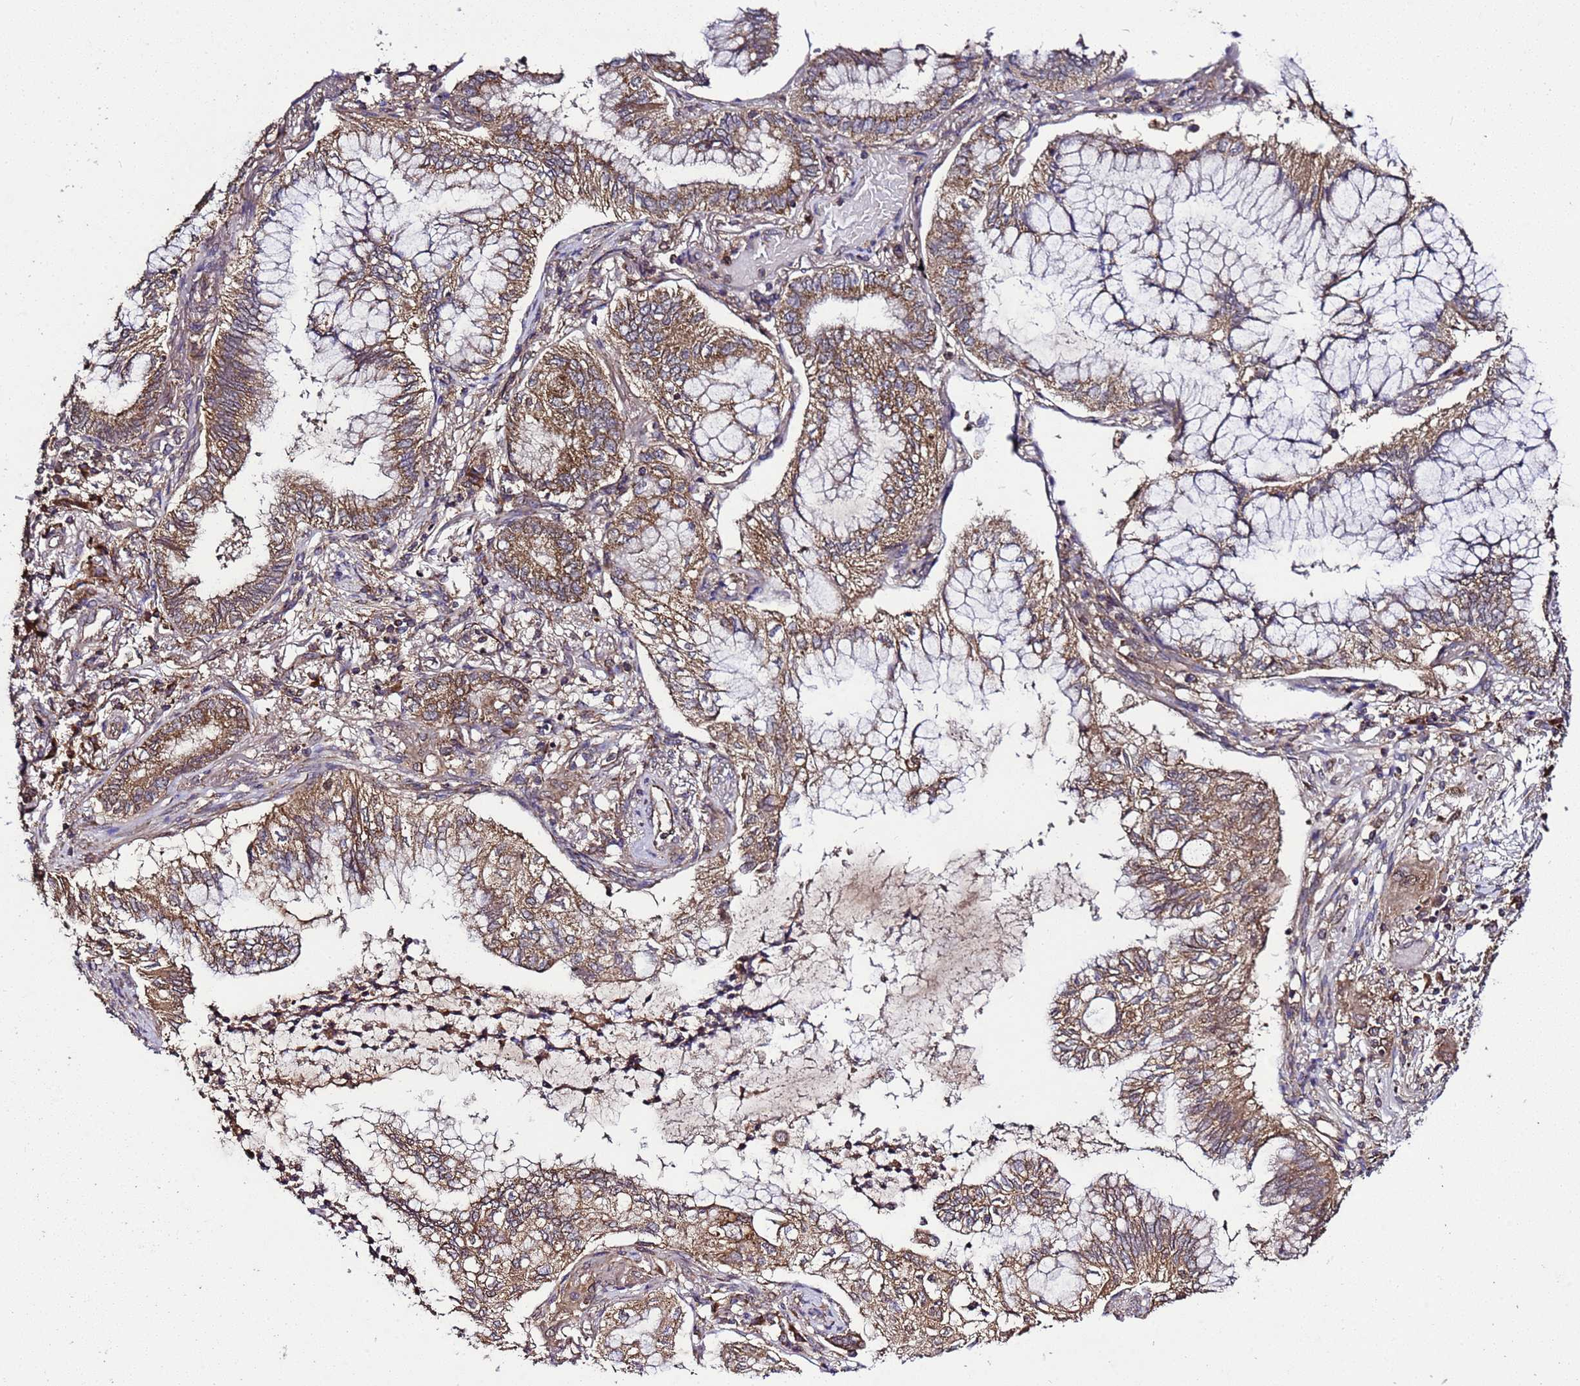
{"staining": {"intensity": "moderate", "quantity": ">75%", "location": "cytoplasmic/membranous"}, "tissue": "lung cancer", "cell_type": "Tumor cells", "image_type": "cancer", "snomed": [{"axis": "morphology", "description": "Adenocarcinoma, NOS"}, {"axis": "topography", "description": "Lung"}], "caption": "Lung adenocarcinoma stained for a protein (brown) exhibits moderate cytoplasmic/membranous positive positivity in approximately >75% of tumor cells.", "gene": "HSPBAP1", "patient": {"sex": "female", "age": 70}}